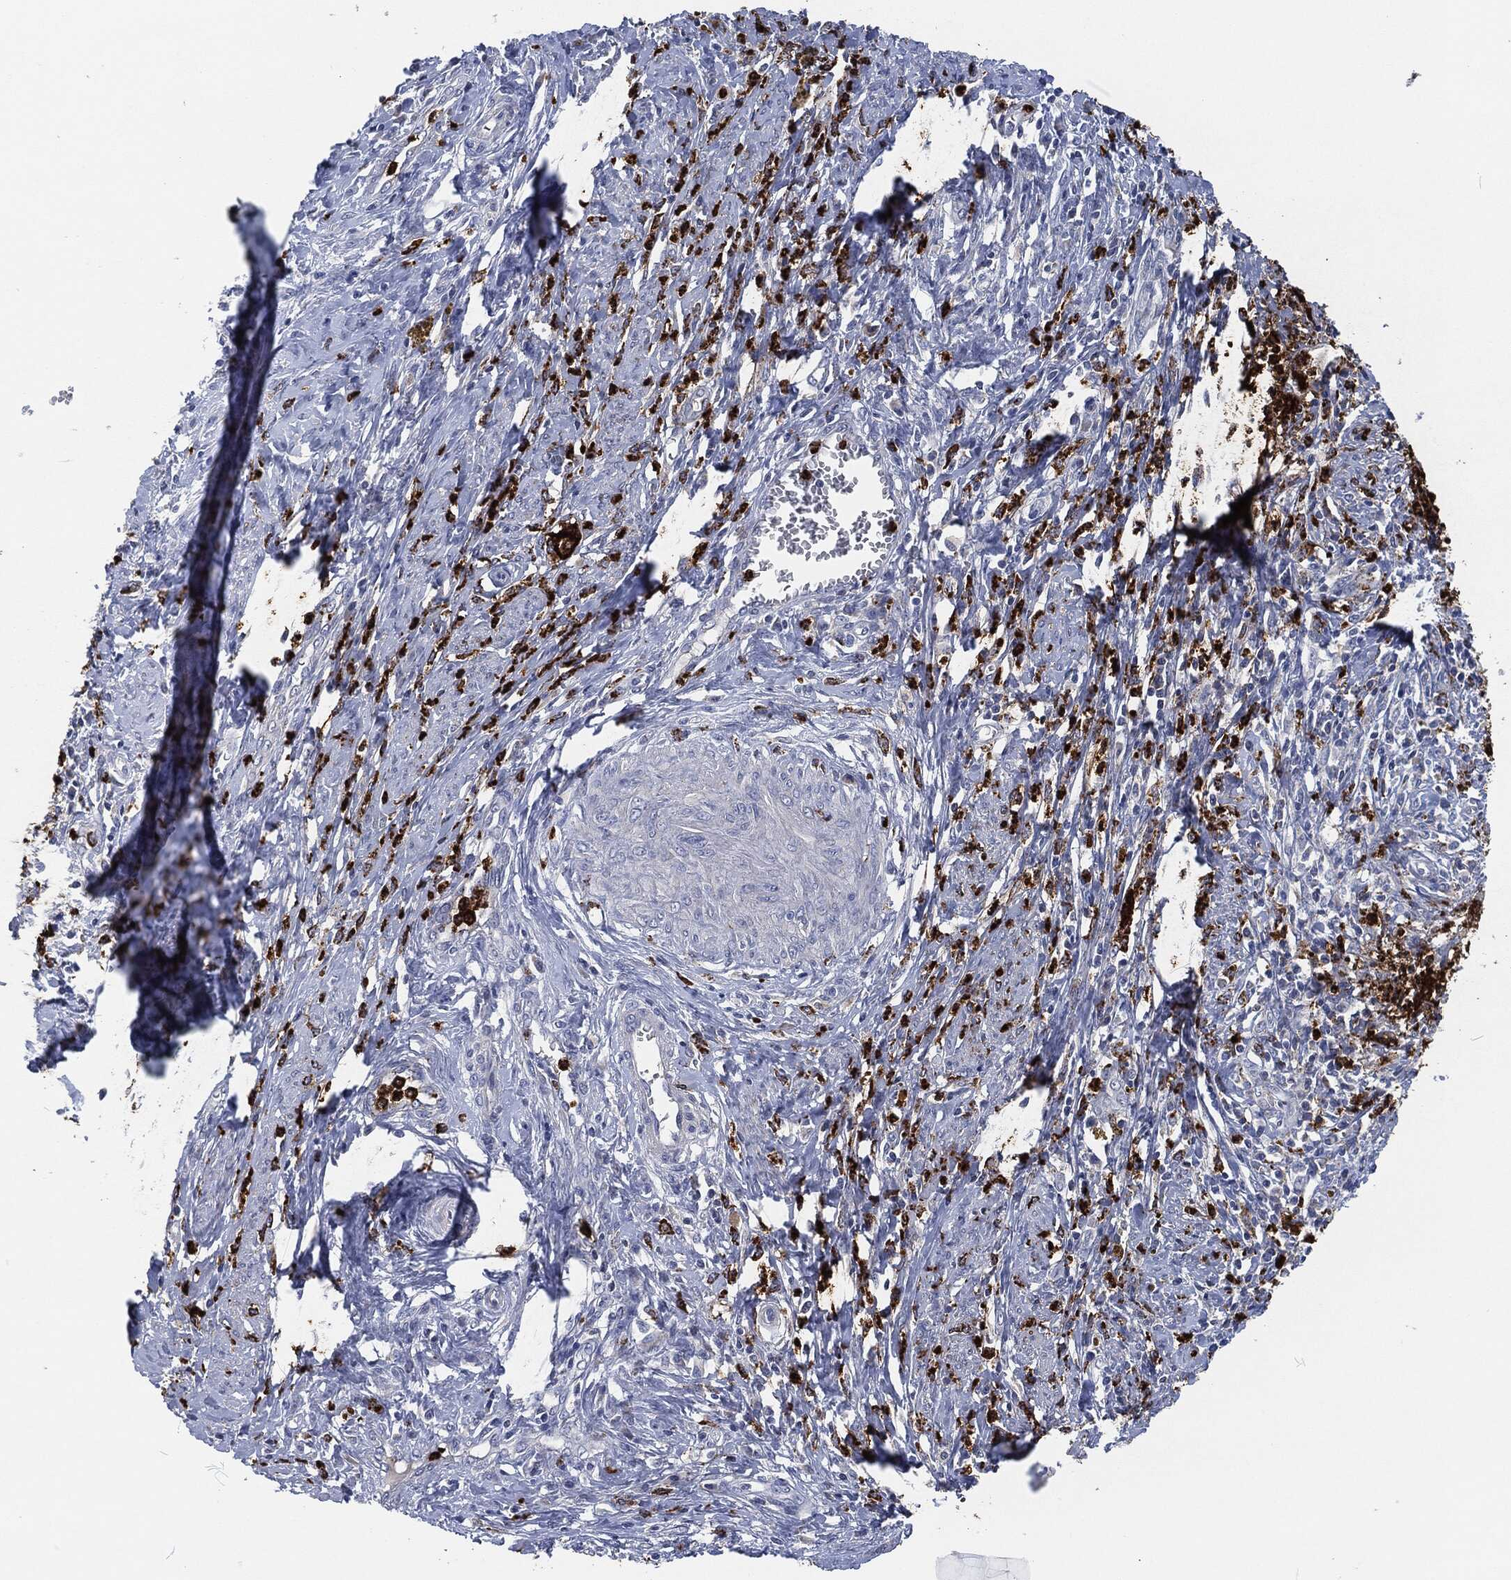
{"staining": {"intensity": "negative", "quantity": "none", "location": "none"}, "tissue": "cervical cancer", "cell_type": "Tumor cells", "image_type": "cancer", "snomed": [{"axis": "morphology", "description": "Adenocarcinoma, NOS"}, {"axis": "topography", "description": "Cervix"}], "caption": "Immunohistochemistry (IHC) photomicrograph of neoplastic tissue: human cervical cancer stained with DAB (3,3'-diaminobenzidine) displays no significant protein staining in tumor cells.", "gene": "MPO", "patient": {"sex": "female", "age": 42}}